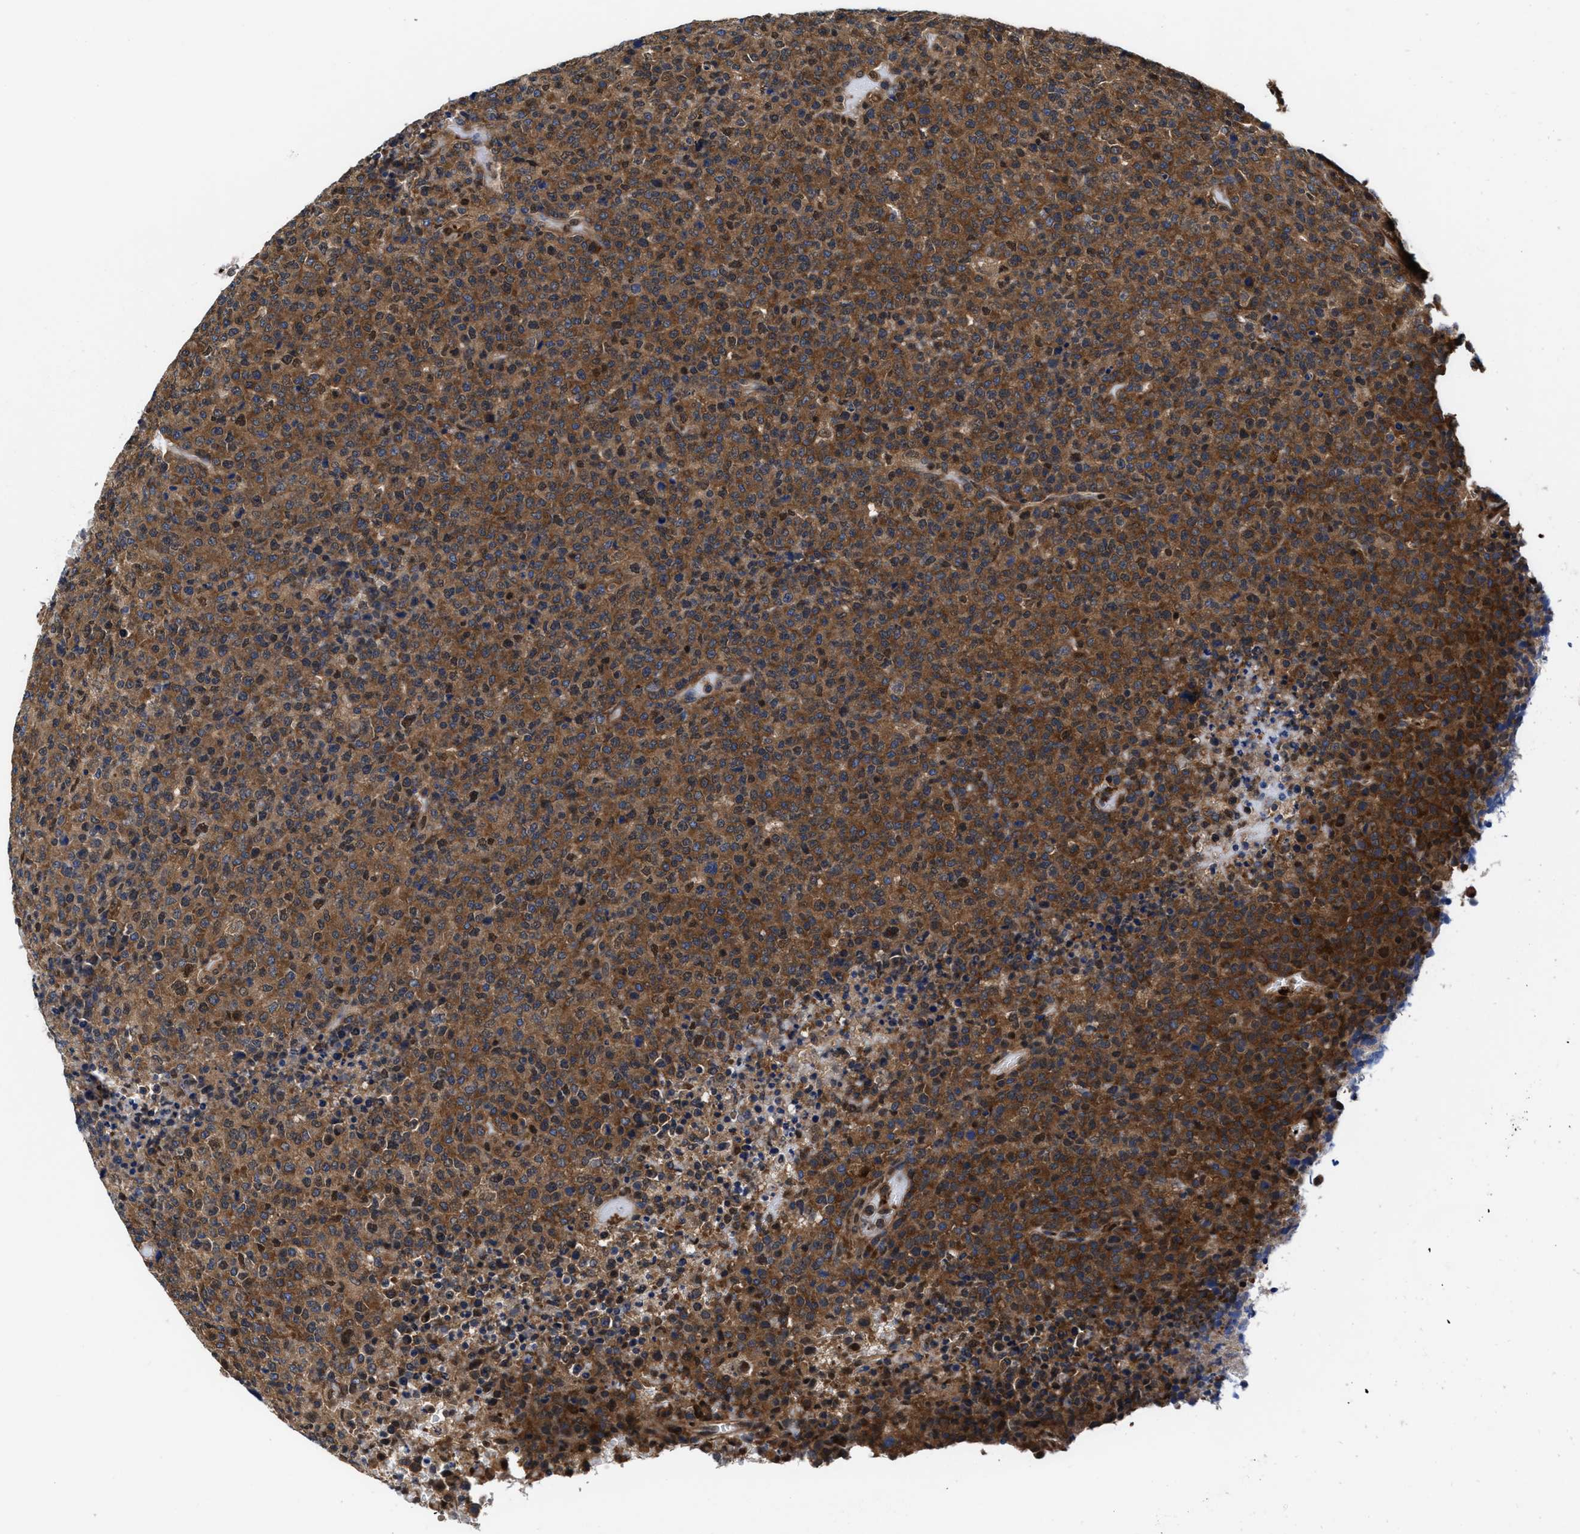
{"staining": {"intensity": "moderate", "quantity": ">75%", "location": "cytoplasmic/membranous"}, "tissue": "lymphoma", "cell_type": "Tumor cells", "image_type": "cancer", "snomed": [{"axis": "morphology", "description": "Malignant lymphoma, non-Hodgkin's type, High grade"}, {"axis": "topography", "description": "Lymph node"}], "caption": "A brown stain labels moderate cytoplasmic/membranous positivity of a protein in human lymphoma tumor cells.", "gene": "ACLY", "patient": {"sex": "male", "age": 13}}